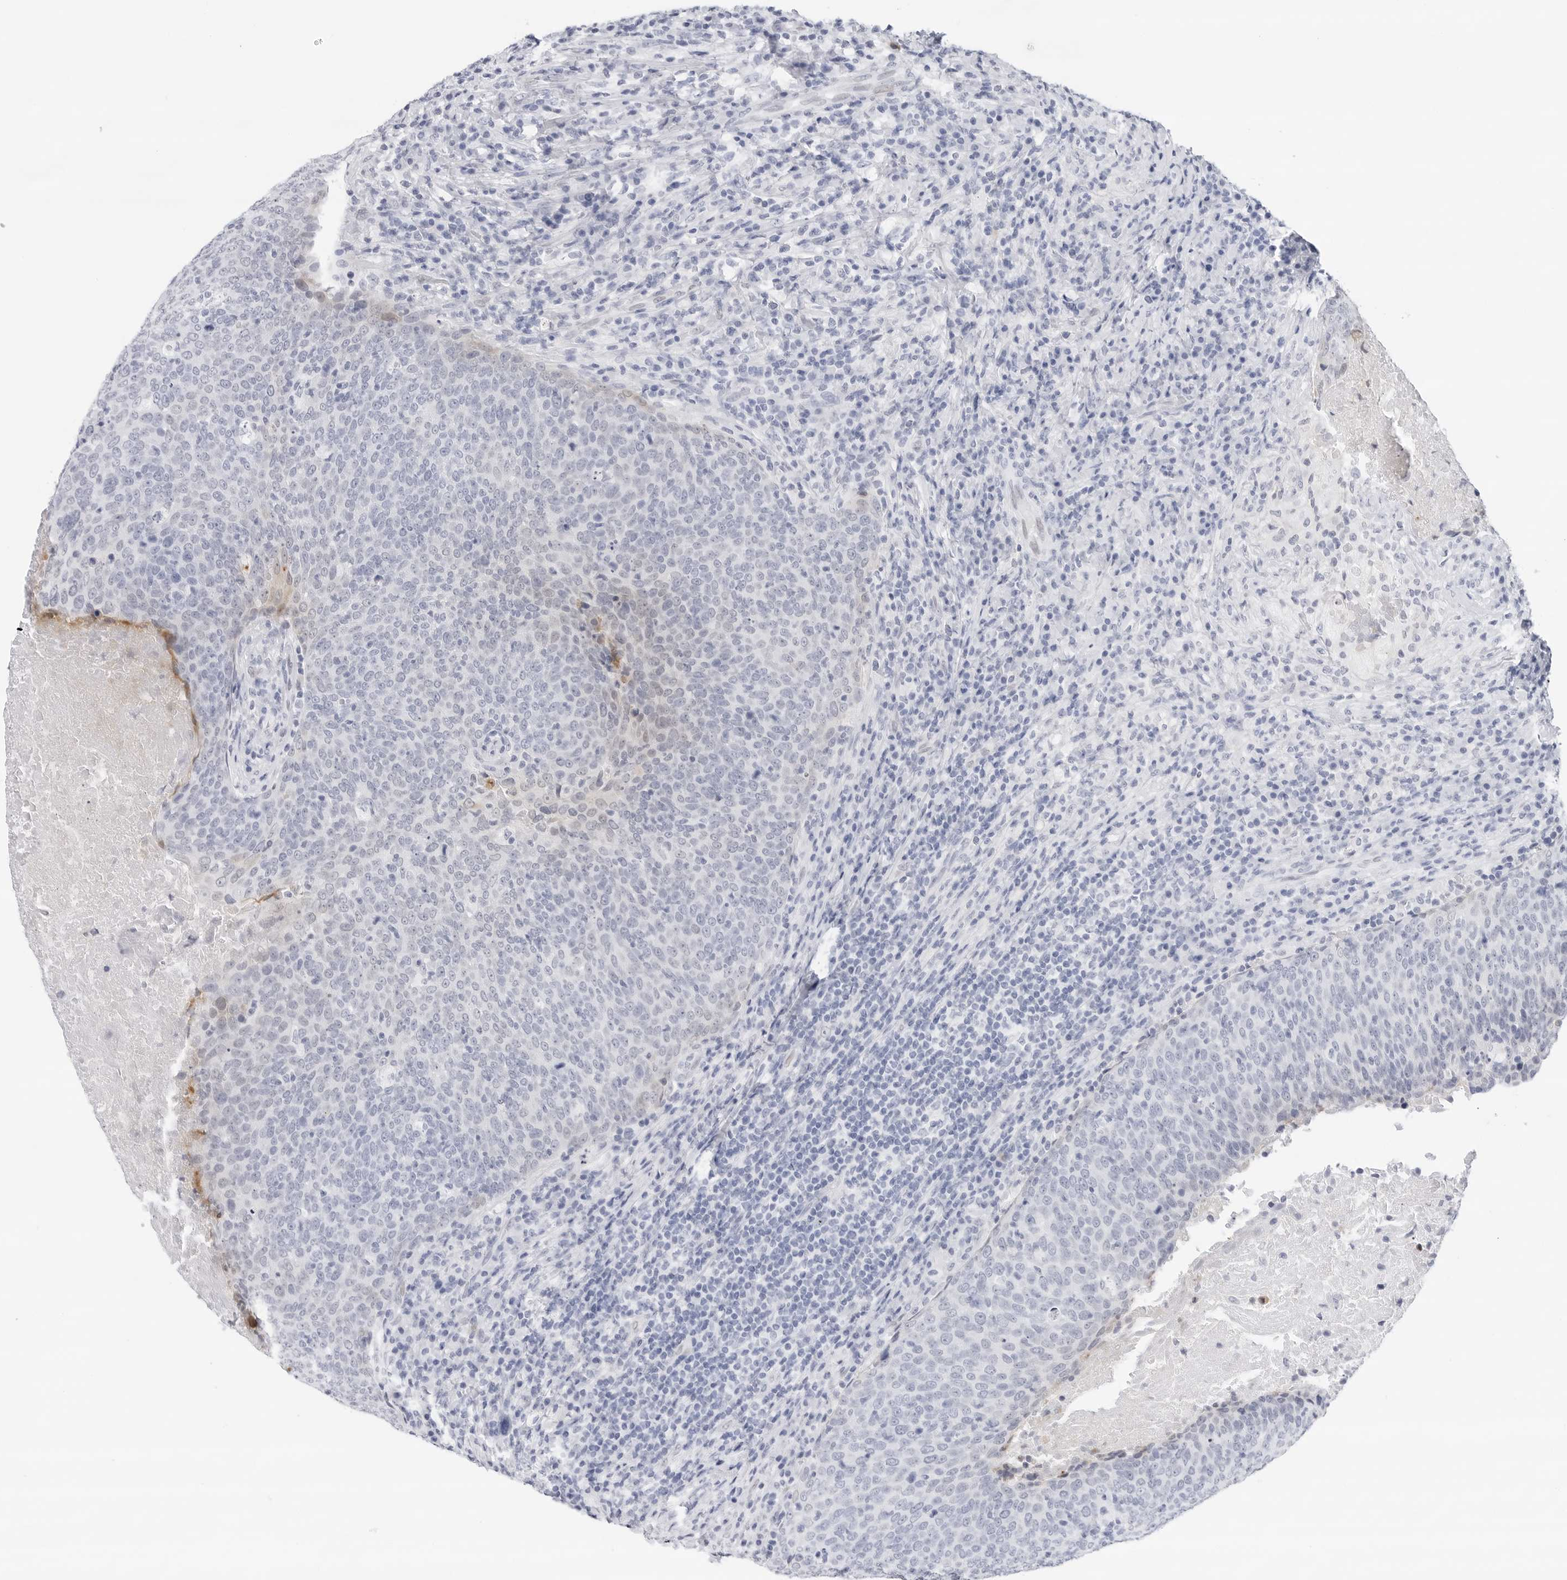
{"staining": {"intensity": "negative", "quantity": "none", "location": "none"}, "tissue": "head and neck cancer", "cell_type": "Tumor cells", "image_type": "cancer", "snomed": [{"axis": "morphology", "description": "Squamous cell carcinoma, NOS"}, {"axis": "morphology", "description": "Squamous cell carcinoma, metastatic, NOS"}, {"axis": "topography", "description": "Lymph node"}, {"axis": "topography", "description": "Head-Neck"}], "caption": "Immunohistochemical staining of head and neck cancer (metastatic squamous cell carcinoma) reveals no significant positivity in tumor cells.", "gene": "SLC19A1", "patient": {"sex": "male", "age": 62}}